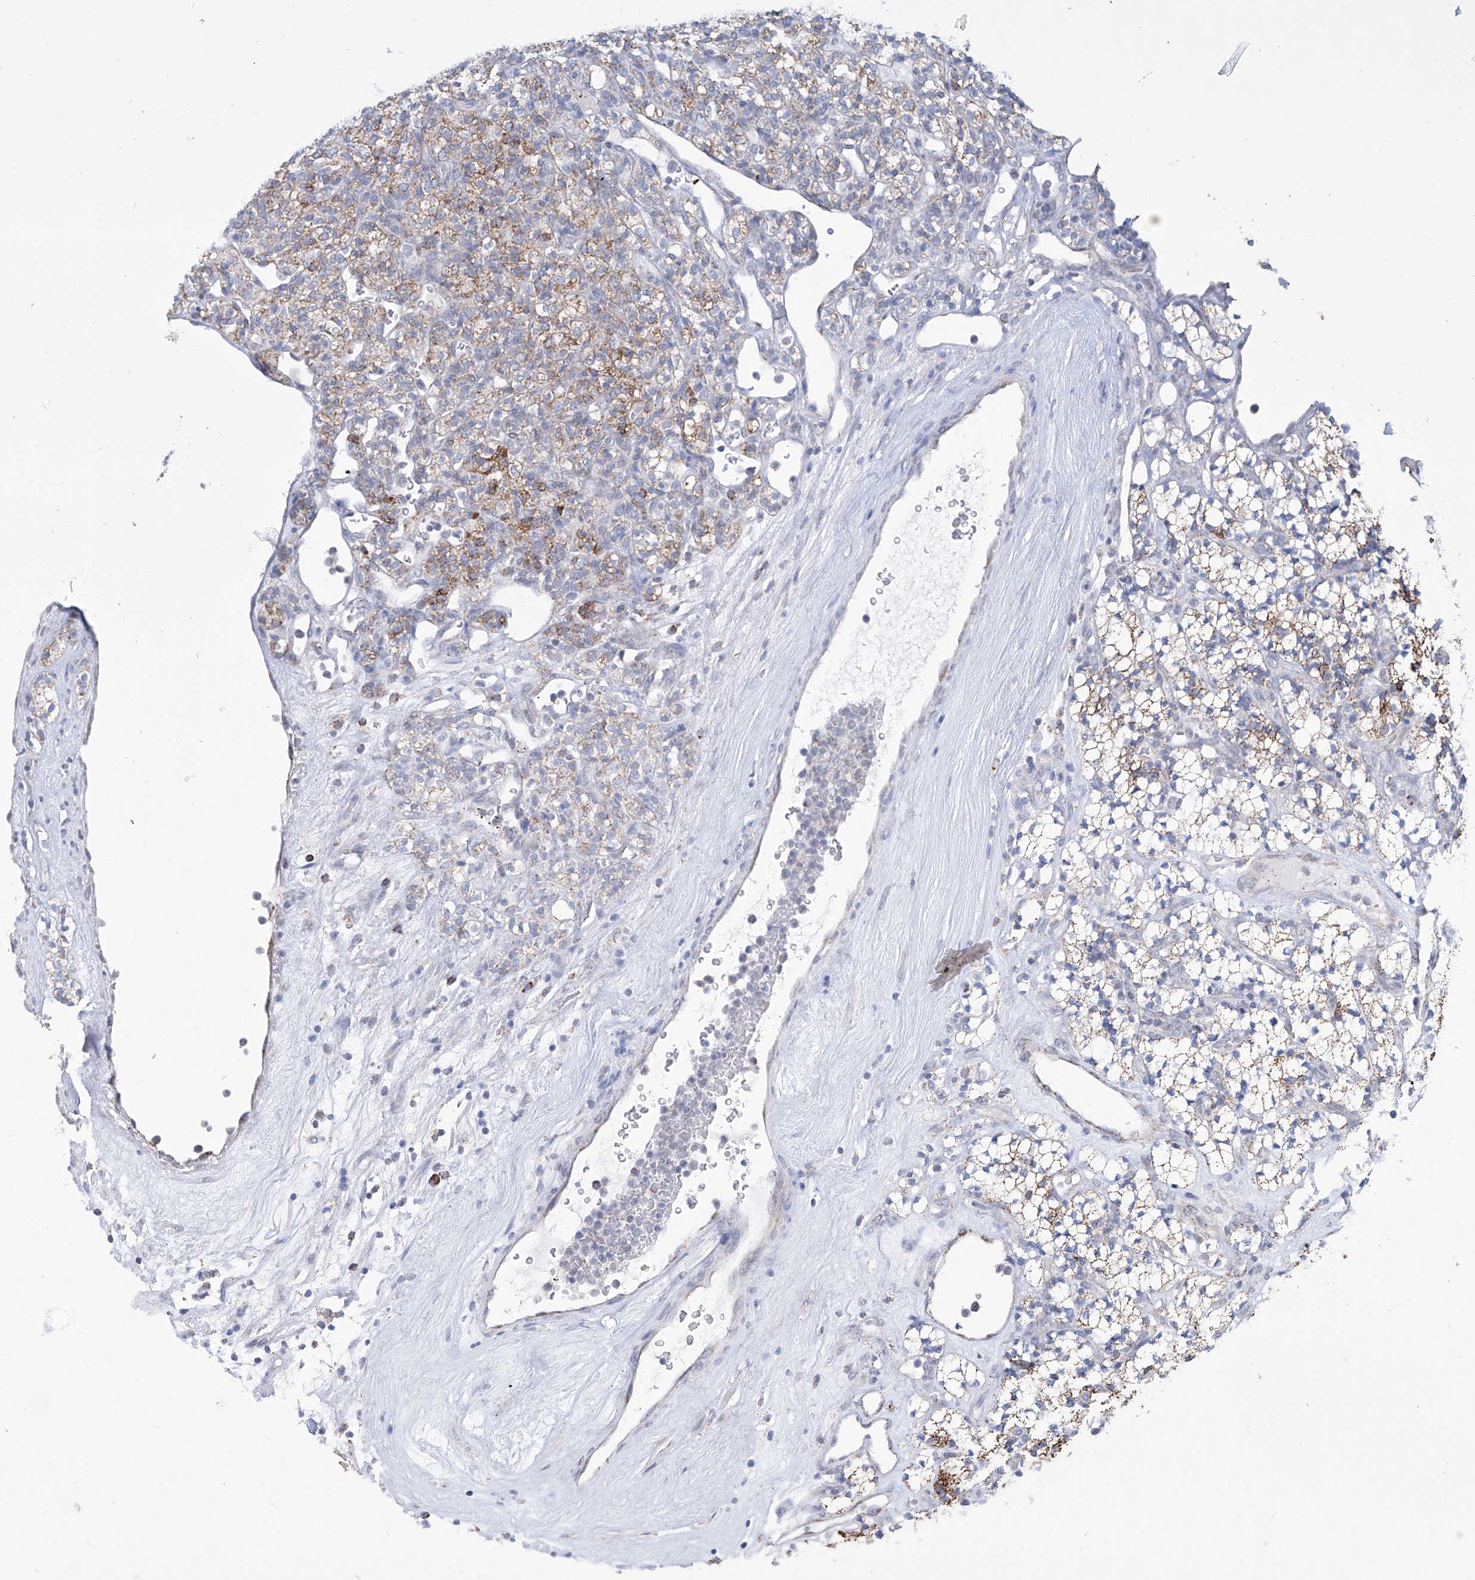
{"staining": {"intensity": "moderate", "quantity": "25%-75%", "location": "cytoplasmic/membranous"}, "tissue": "renal cancer", "cell_type": "Tumor cells", "image_type": "cancer", "snomed": [{"axis": "morphology", "description": "Adenocarcinoma, NOS"}, {"axis": "topography", "description": "Kidney"}], "caption": "This micrograph displays renal cancer stained with IHC to label a protein in brown. The cytoplasmic/membranous of tumor cells show moderate positivity for the protein. Nuclei are counter-stained blue.", "gene": "ALDH6A1", "patient": {"sex": "male", "age": 77}}